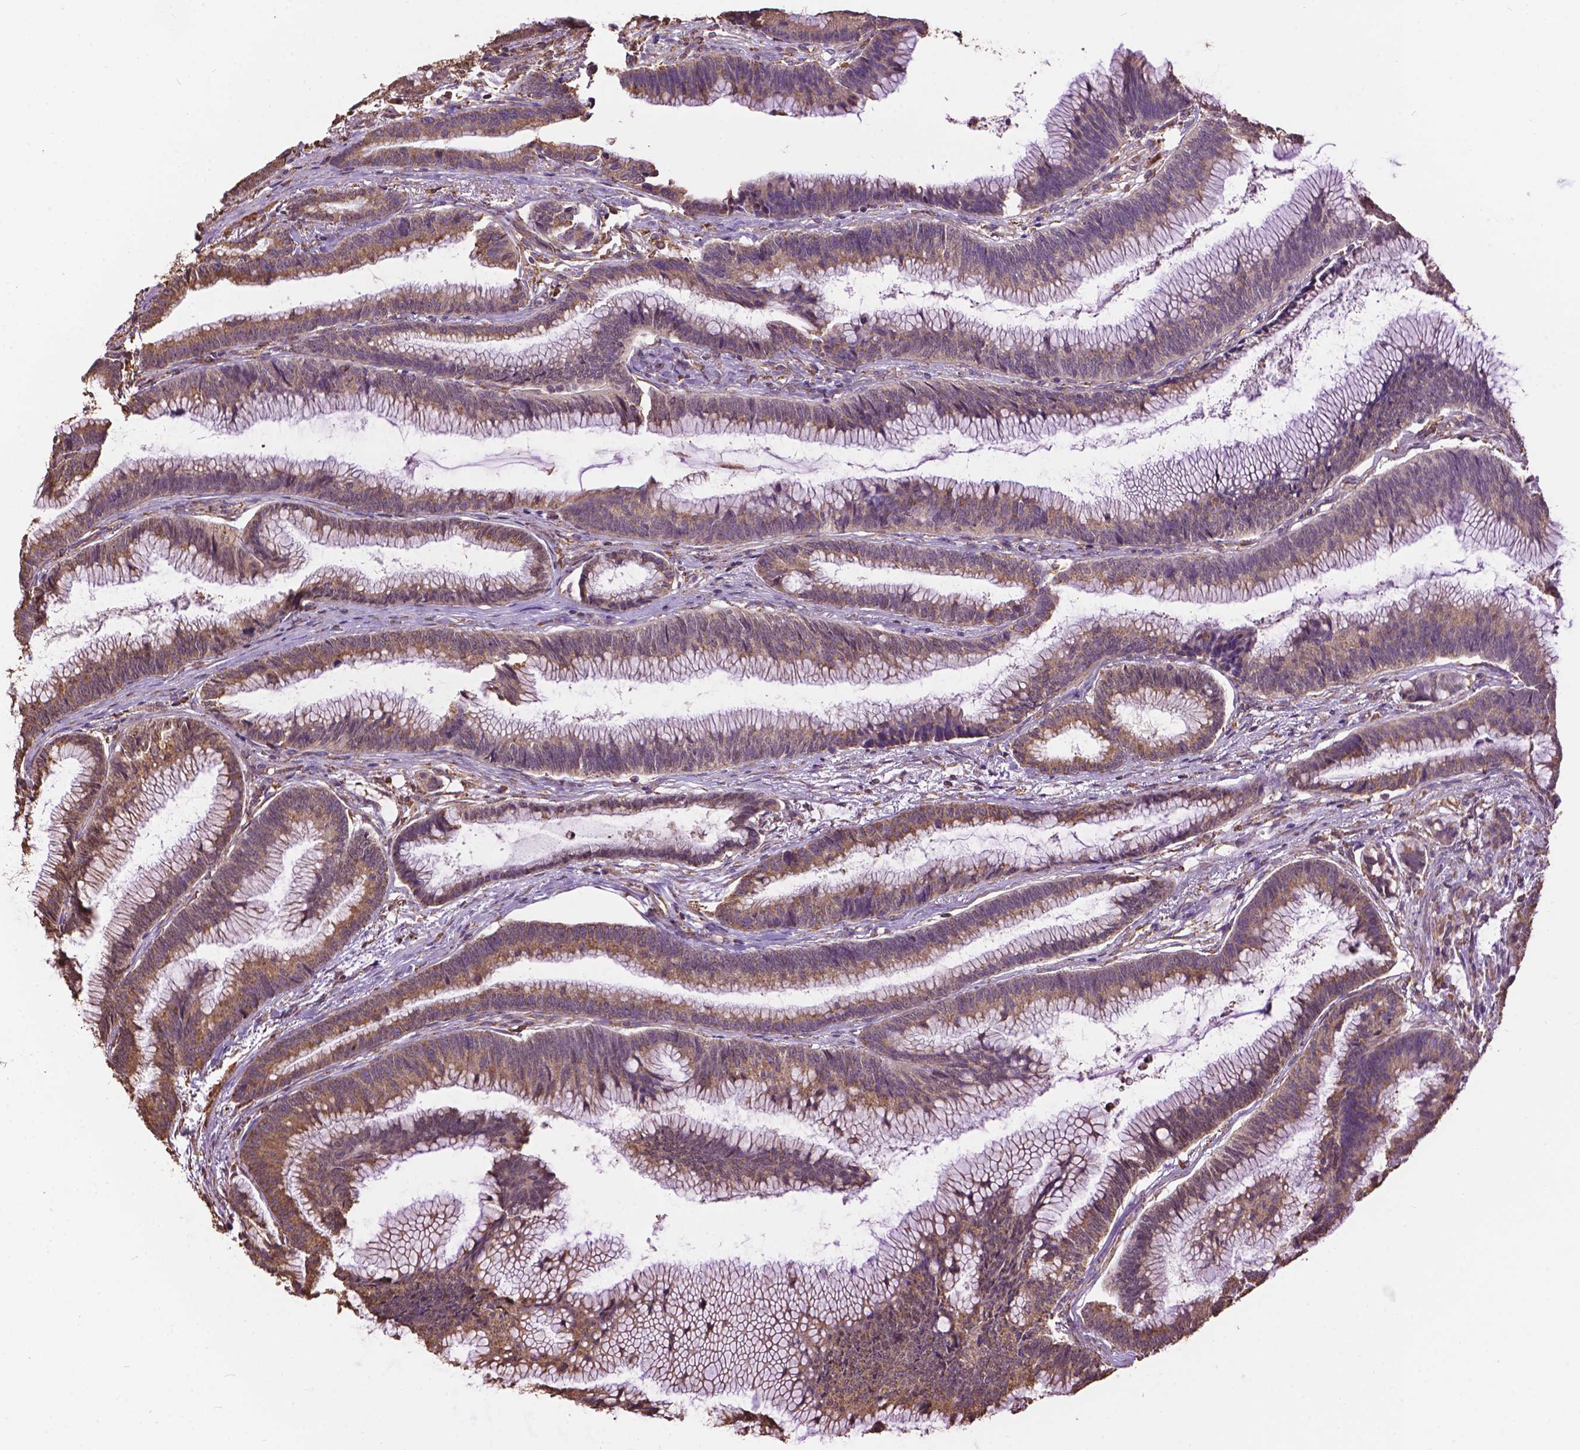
{"staining": {"intensity": "moderate", "quantity": ">75%", "location": "cytoplasmic/membranous"}, "tissue": "colorectal cancer", "cell_type": "Tumor cells", "image_type": "cancer", "snomed": [{"axis": "morphology", "description": "Adenocarcinoma, NOS"}, {"axis": "topography", "description": "Colon"}], "caption": "Colorectal cancer stained with a protein marker demonstrates moderate staining in tumor cells.", "gene": "PPP2R5E", "patient": {"sex": "female", "age": 78}}